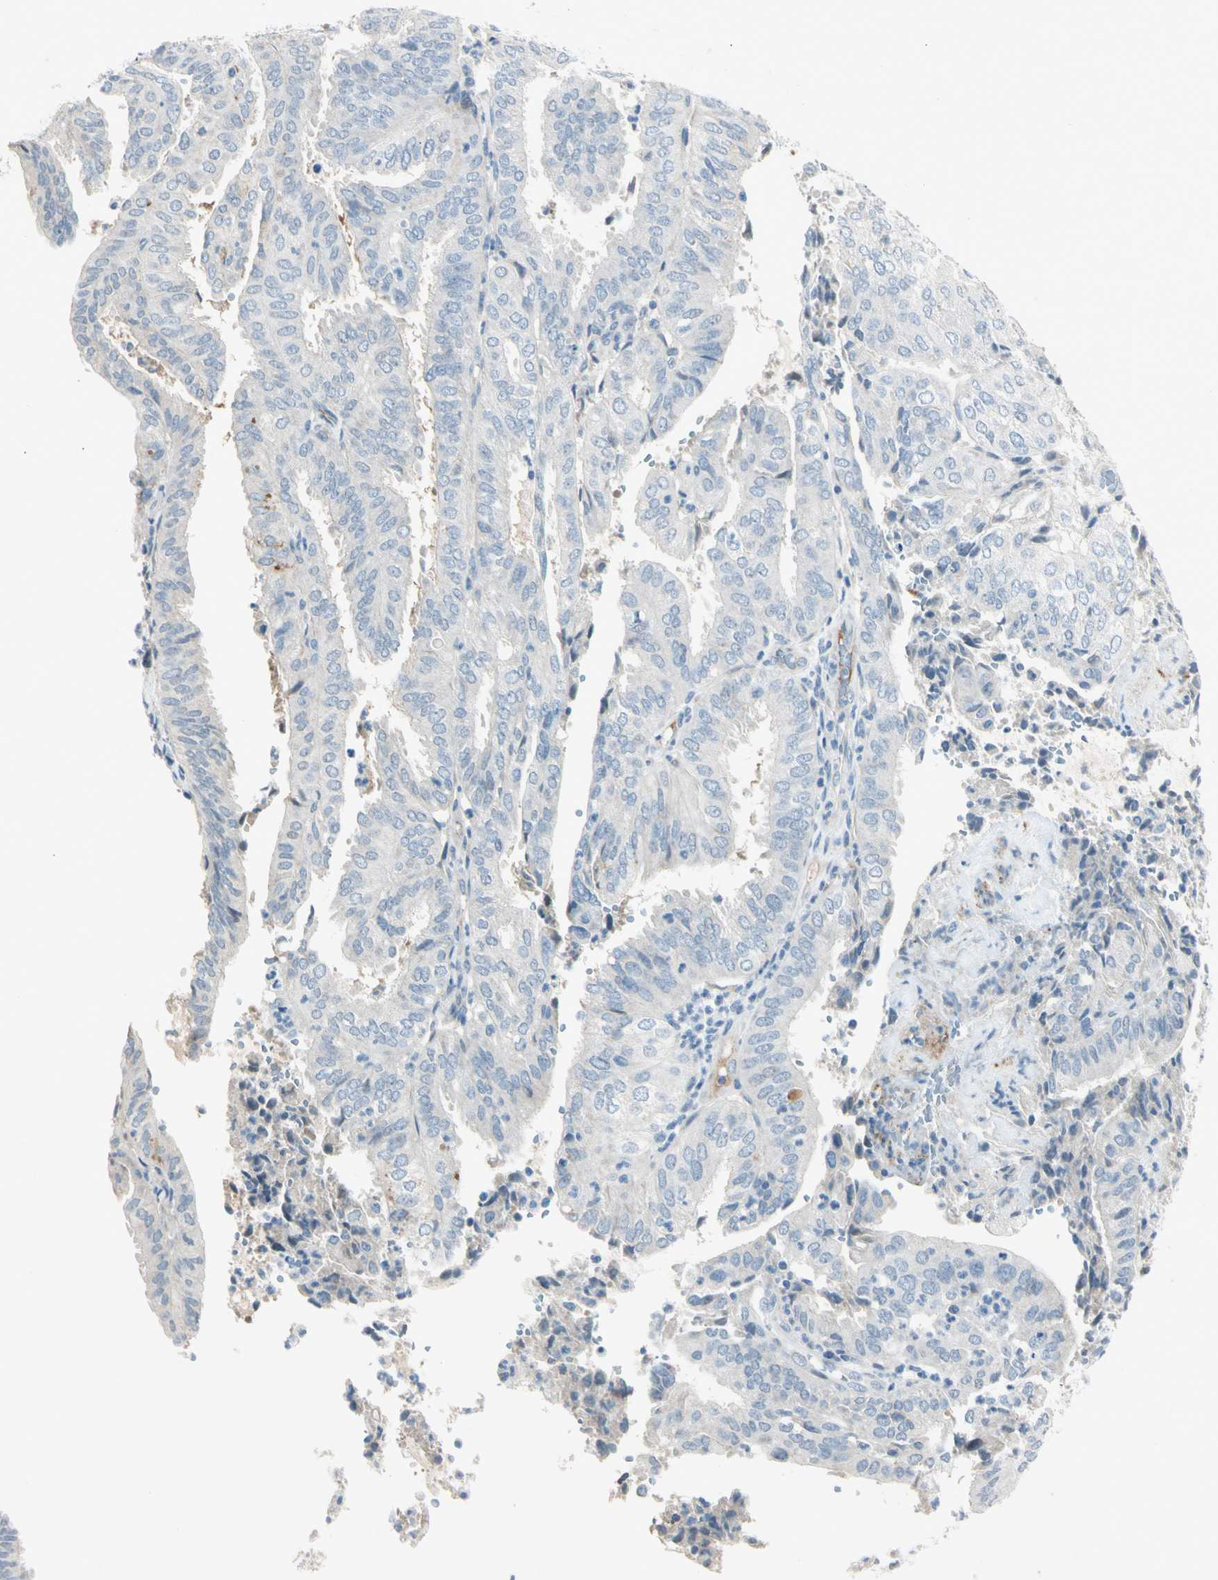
{"staining": {"intensity": "negative", "quantity": "none", "location": "none"}, "tissue": "endometrial cancer", "cell_type": "Tumor cells", "image_type": "cancer", "snomed": [{"axis": "morphology", "description": "Adenocarcinoma, NOS"}, {"axis": "topography", "description": "Uterus"}], "caption": "This is a image of IHC staining of endometrial cancer (adenocarcinoma), which shows no staining in tumor cells. (Stains: DAB immunohistochemistry with hematoxylin counter stain, Microscopy: brightfield microscopy at high magnification).", "gene": "SERPIND1", "patient": {"sex": "female", "age": 60}}